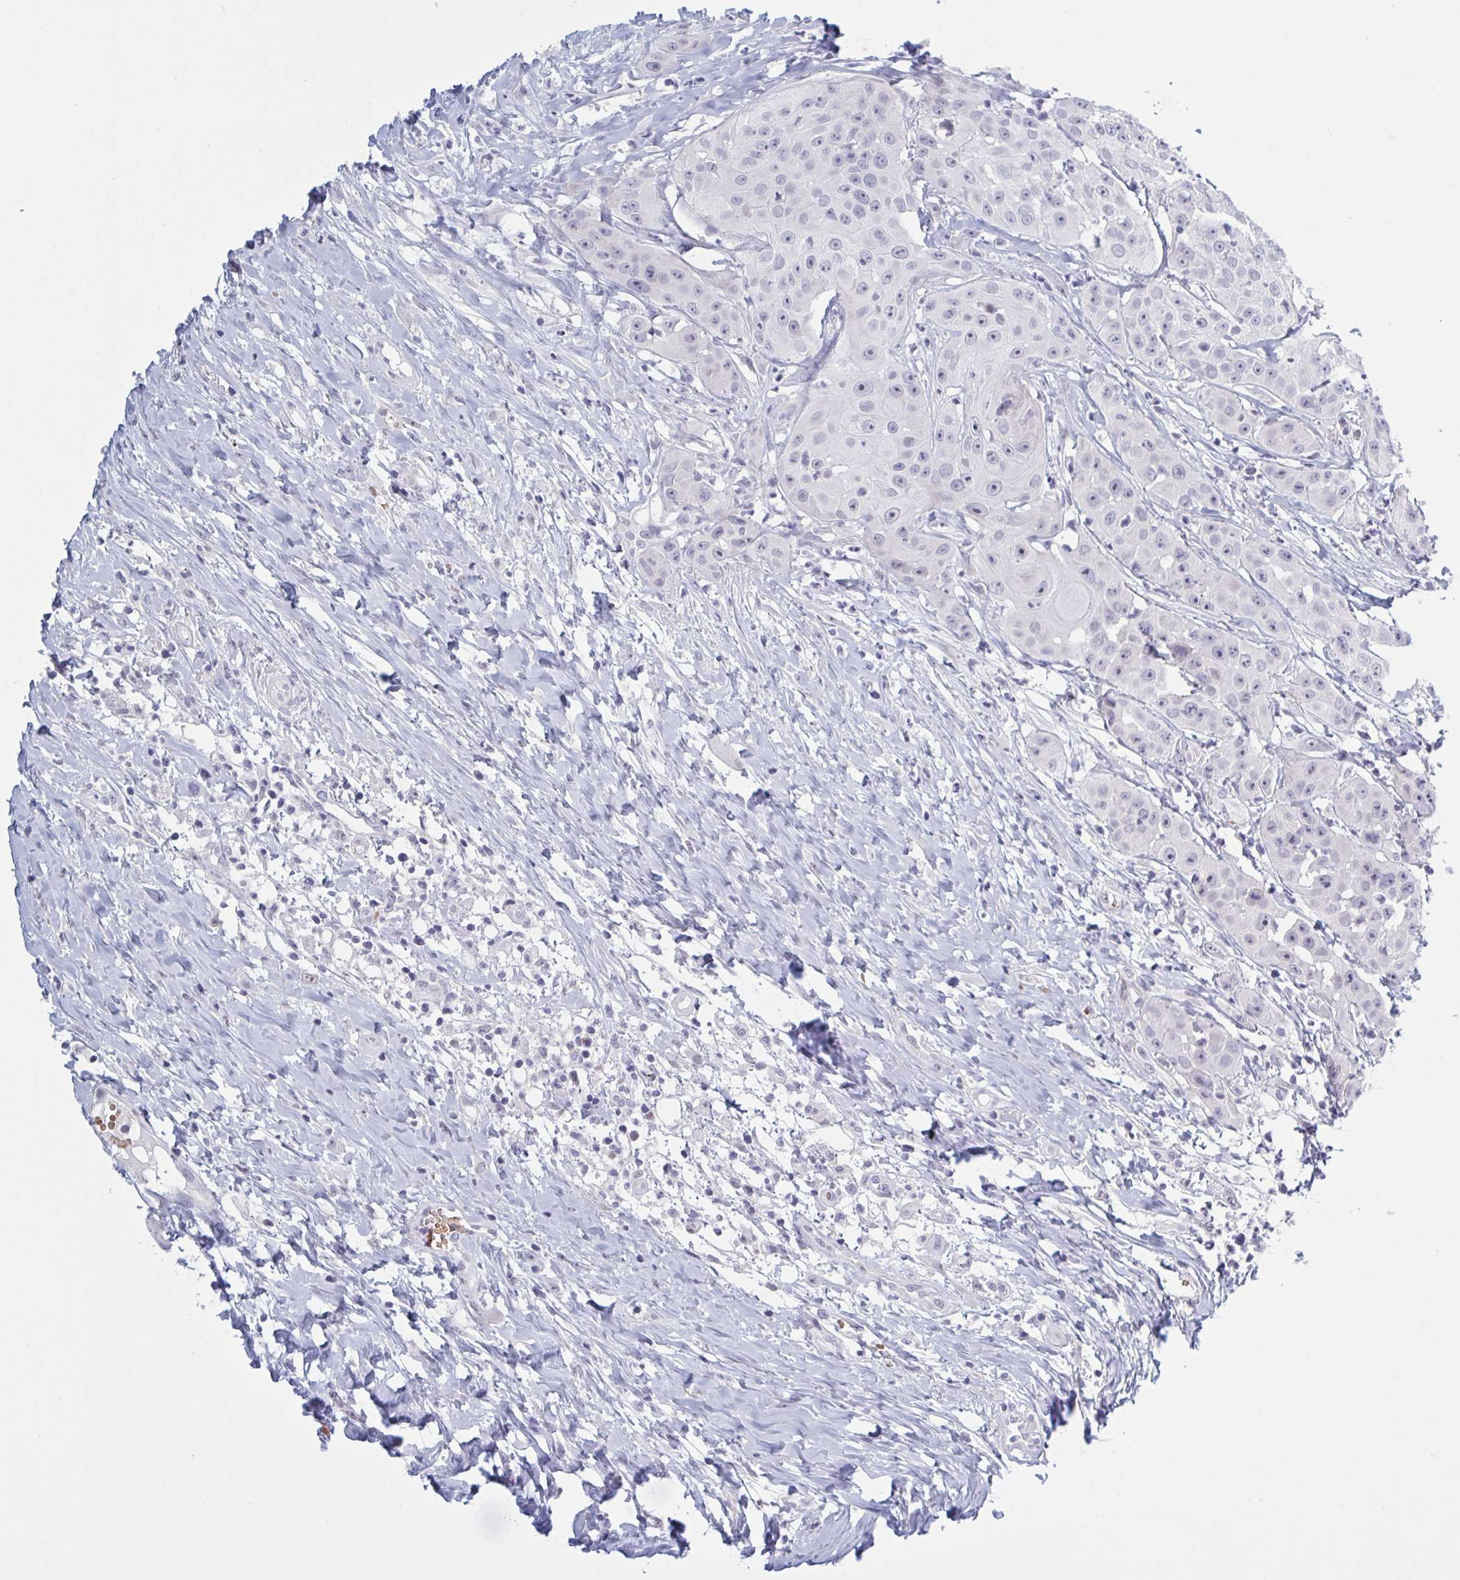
{"staining": {"intensity": "negative", "quantity": "none", "location": "none"}, "tissue": "head and neck cancer", "cell_type": "Tumor cells", "image_type": "cancer", "snomed": [{"axis": "morphology", "description": "Squamous cell carcinoma, NOS"}, {"axis": "topography", "description": "Head-Neck"}], "caption": "A histopathology image of head and neck cancer (squamous cell carcinoma) stained for a protein reveals no brown staining in tumor cells.", "gene": "HSD11B2", "patient": {"sex": "male", "age": 83}}